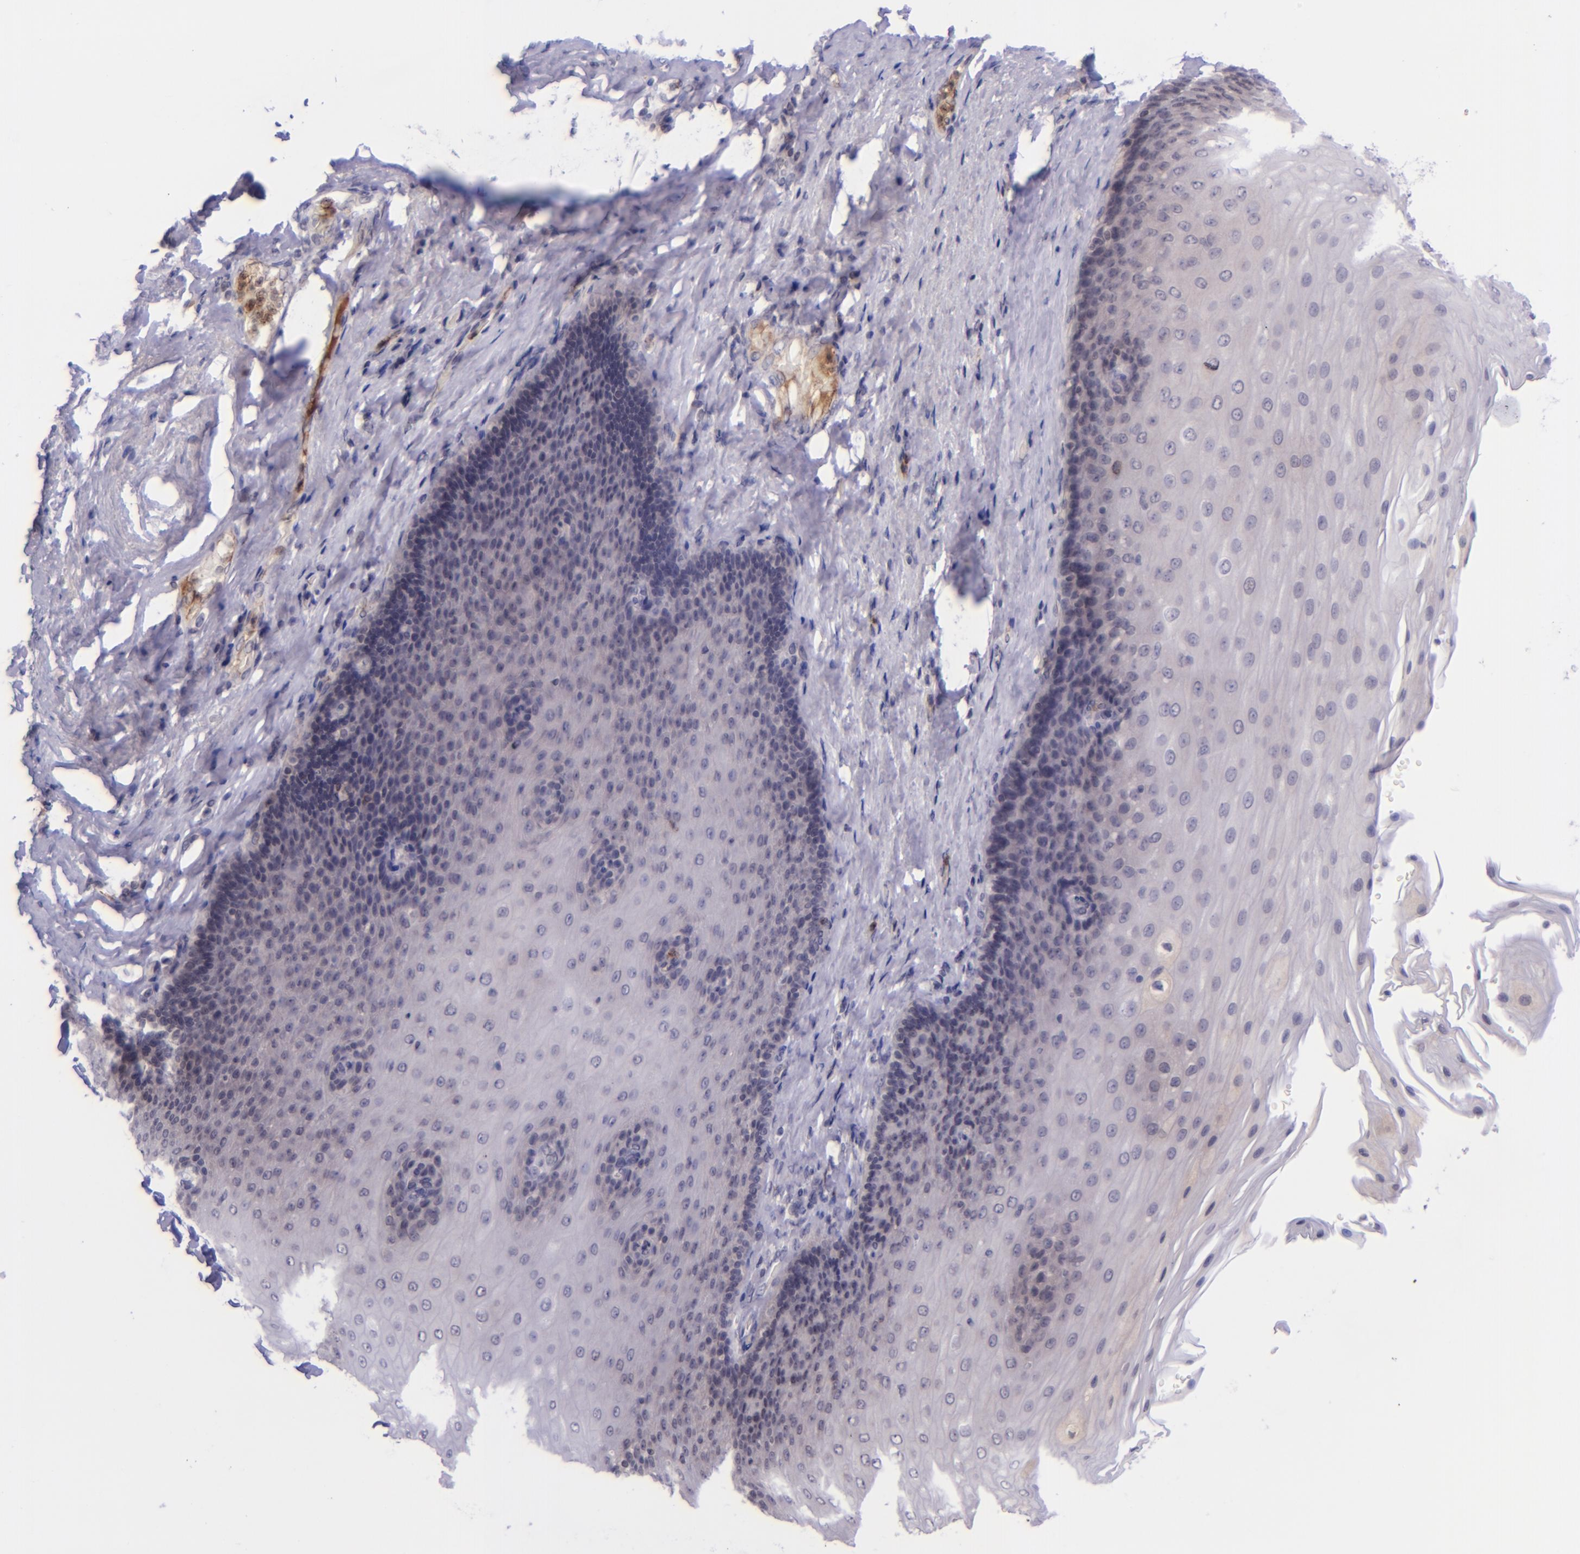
{"staining": {"intensity": "negative", "quantity": "none", "location": "none"}, "tissue": "esophagus", "cell_type": "Squamous epithelial cells", "image_type": "normal", "snomed": [{"axis": "morphology", "description": "Normal tissue, NOS"}, {"axis": "topography", "description": "Esophagus"}], "caption": "Immunohistochemistry (IHC) photomicrograph of normal esophagus stained for a protein (brown), which exhibits no positivity in squamous epithelial cells.", "gene": "SELL", "patient": {"sex": "male", "age": 62}}